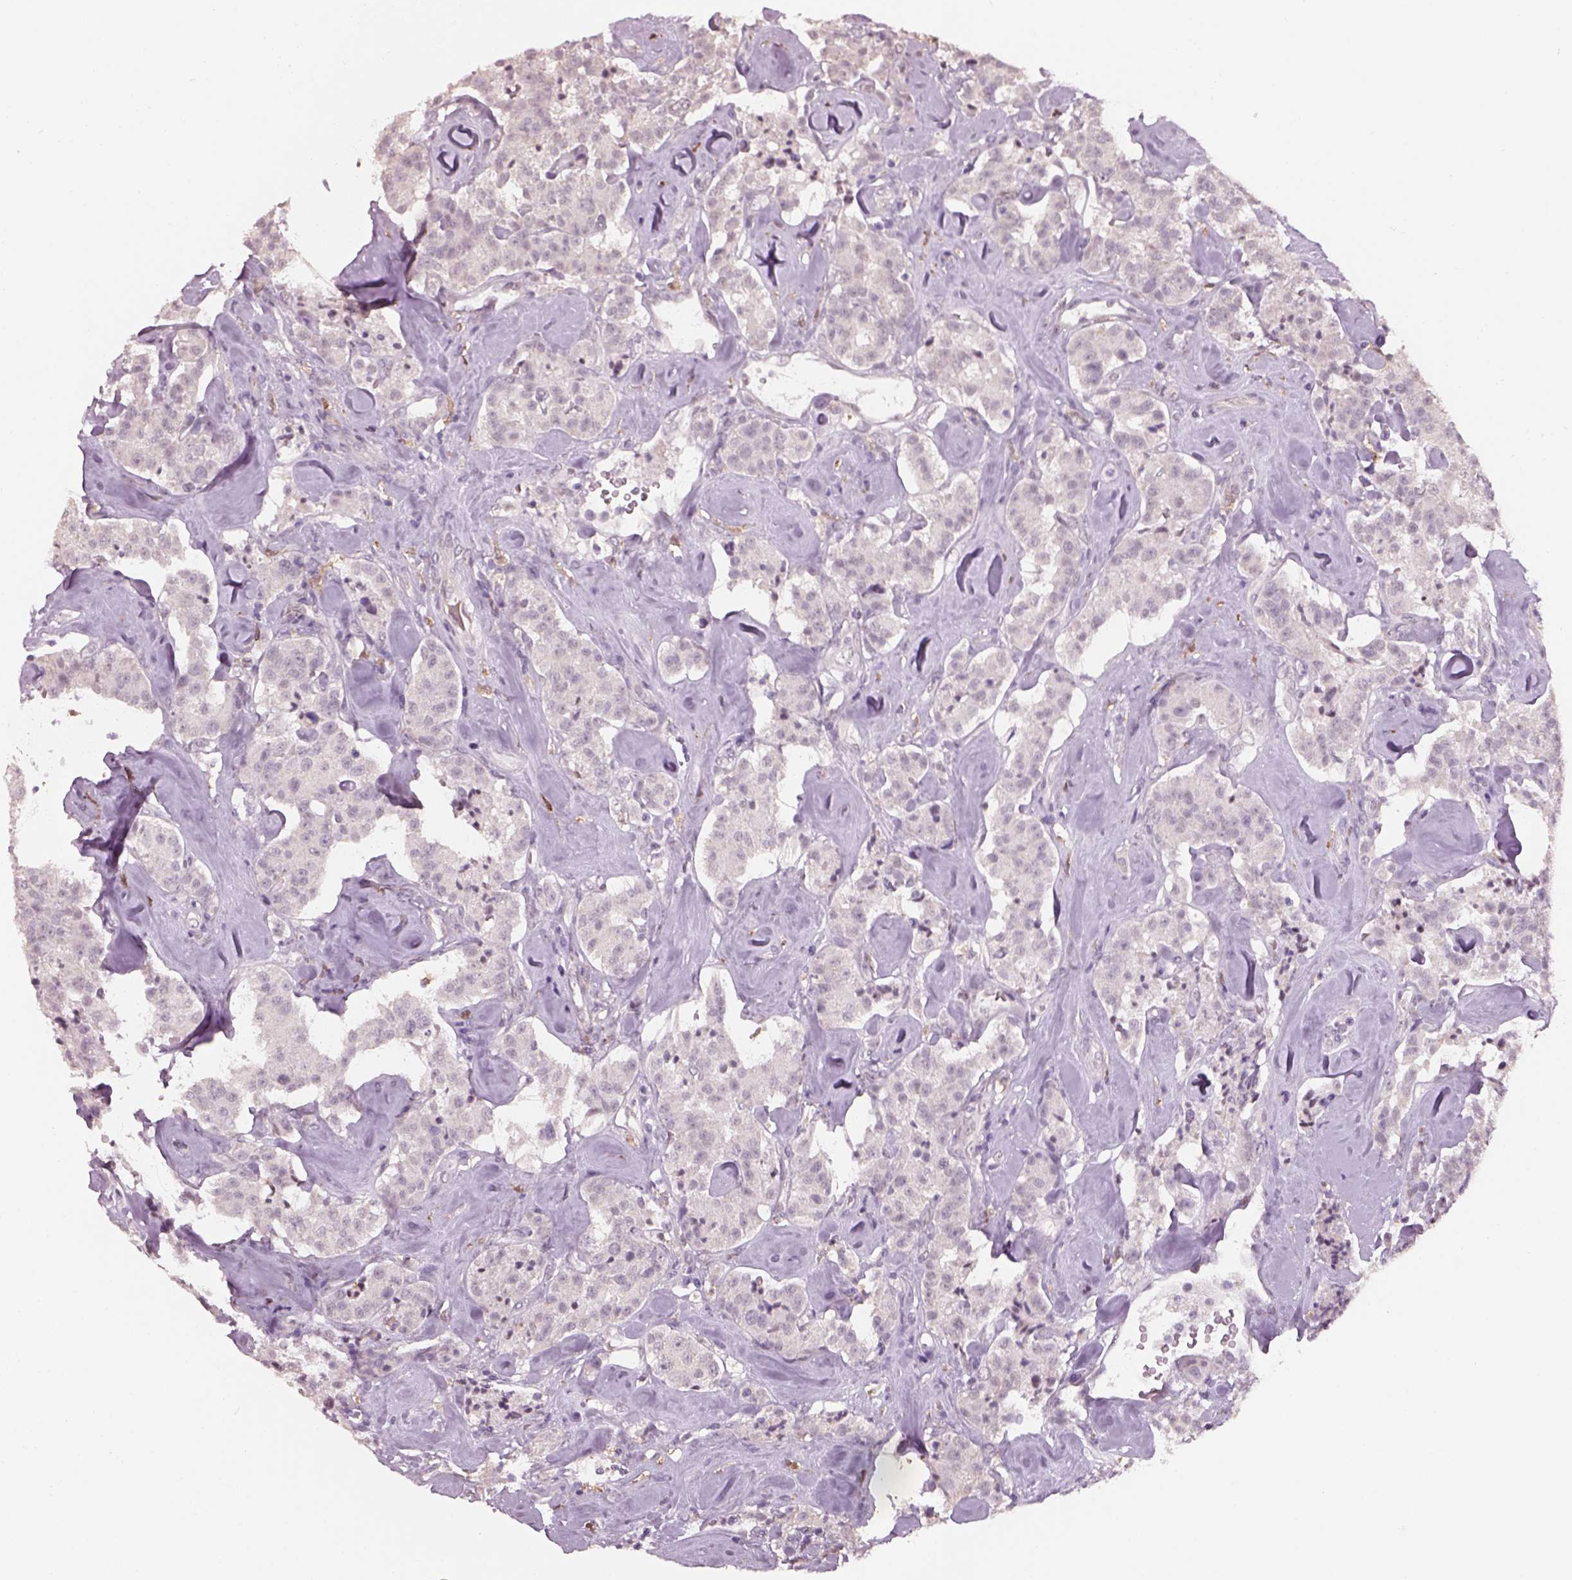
{"staining": {"intensity": "negative", "quantity": "none", "location": "none"}, "tissue": "carcinoid", "cell_type": "Tumor cells", "image_type": "cancer", "snomed": [{"axis": "morphology", "description": "Carcinoid, malignant, NOS"}, {"axis": "topography", "description": "Pancreas"}], "caption": "This is an IHC histopathology image of carcinoid (malignant). There is no positivity in tumor cells.", "gene": "NAT8", "patient": {"sex": "male", "age": 41}}